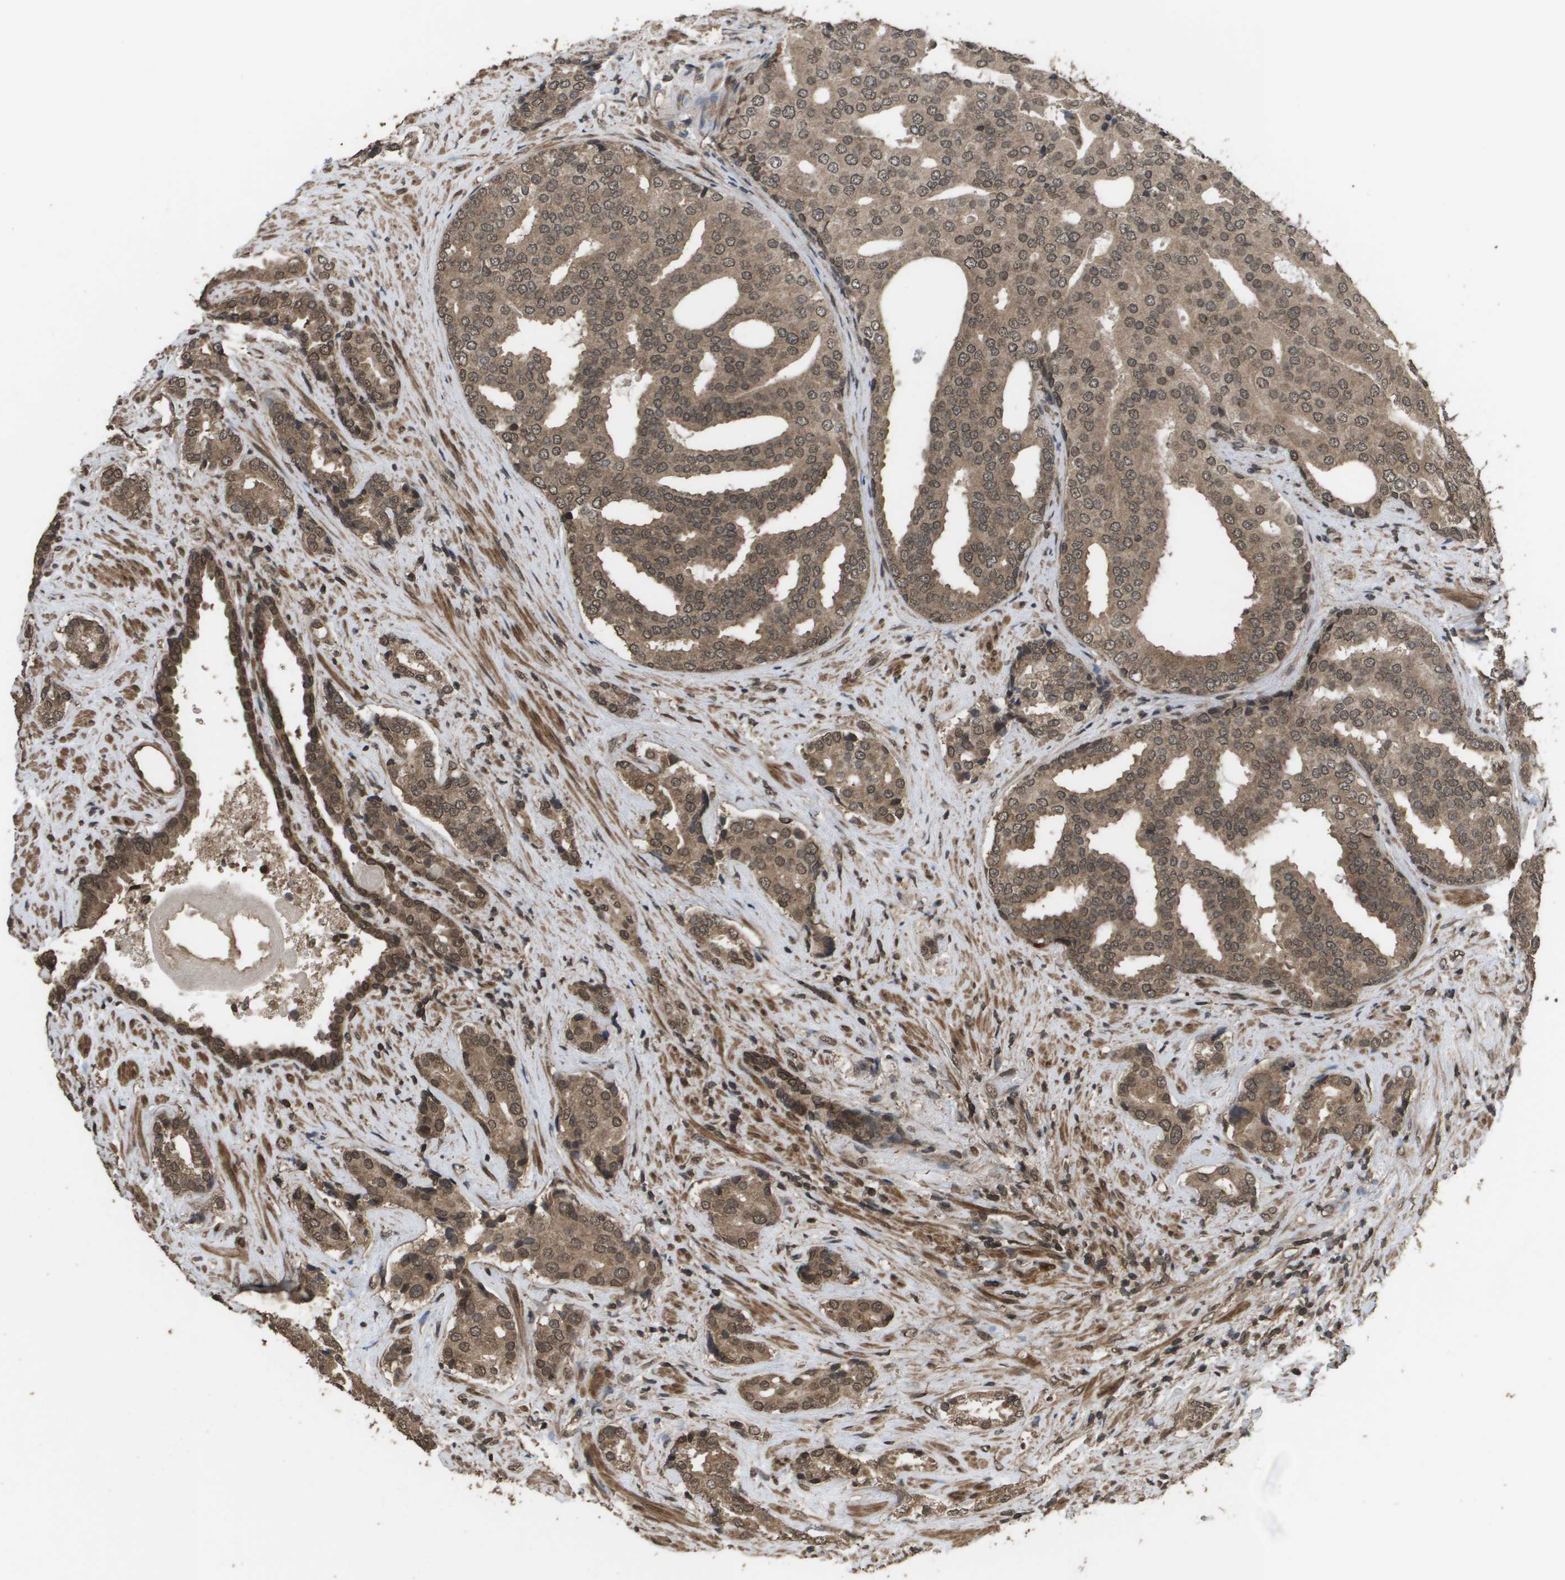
{"staining": {"intensity": "moderate", "quantity": ">75%", "location": "cytoplasmic/membranous,nuclear"}, "tissue": "prostate cancer", "cell_type": "Tumor cells", "image_type": "cancer", "snomed": [{"axis": "morphology", "description": "Adenocarcinoma, High grade"}, {"axis": "topography", "description": "Prostate"}], "caption": "Prostate high-grade adenocarcinoma was stained to show a protein in brown. There is medium levels of moderate cytoplasmic/membranous and nuclear expression in approximately >75% of tumor cells.", "gene": "AXIN2", "patient": {"sex": "male", "age": 71}}